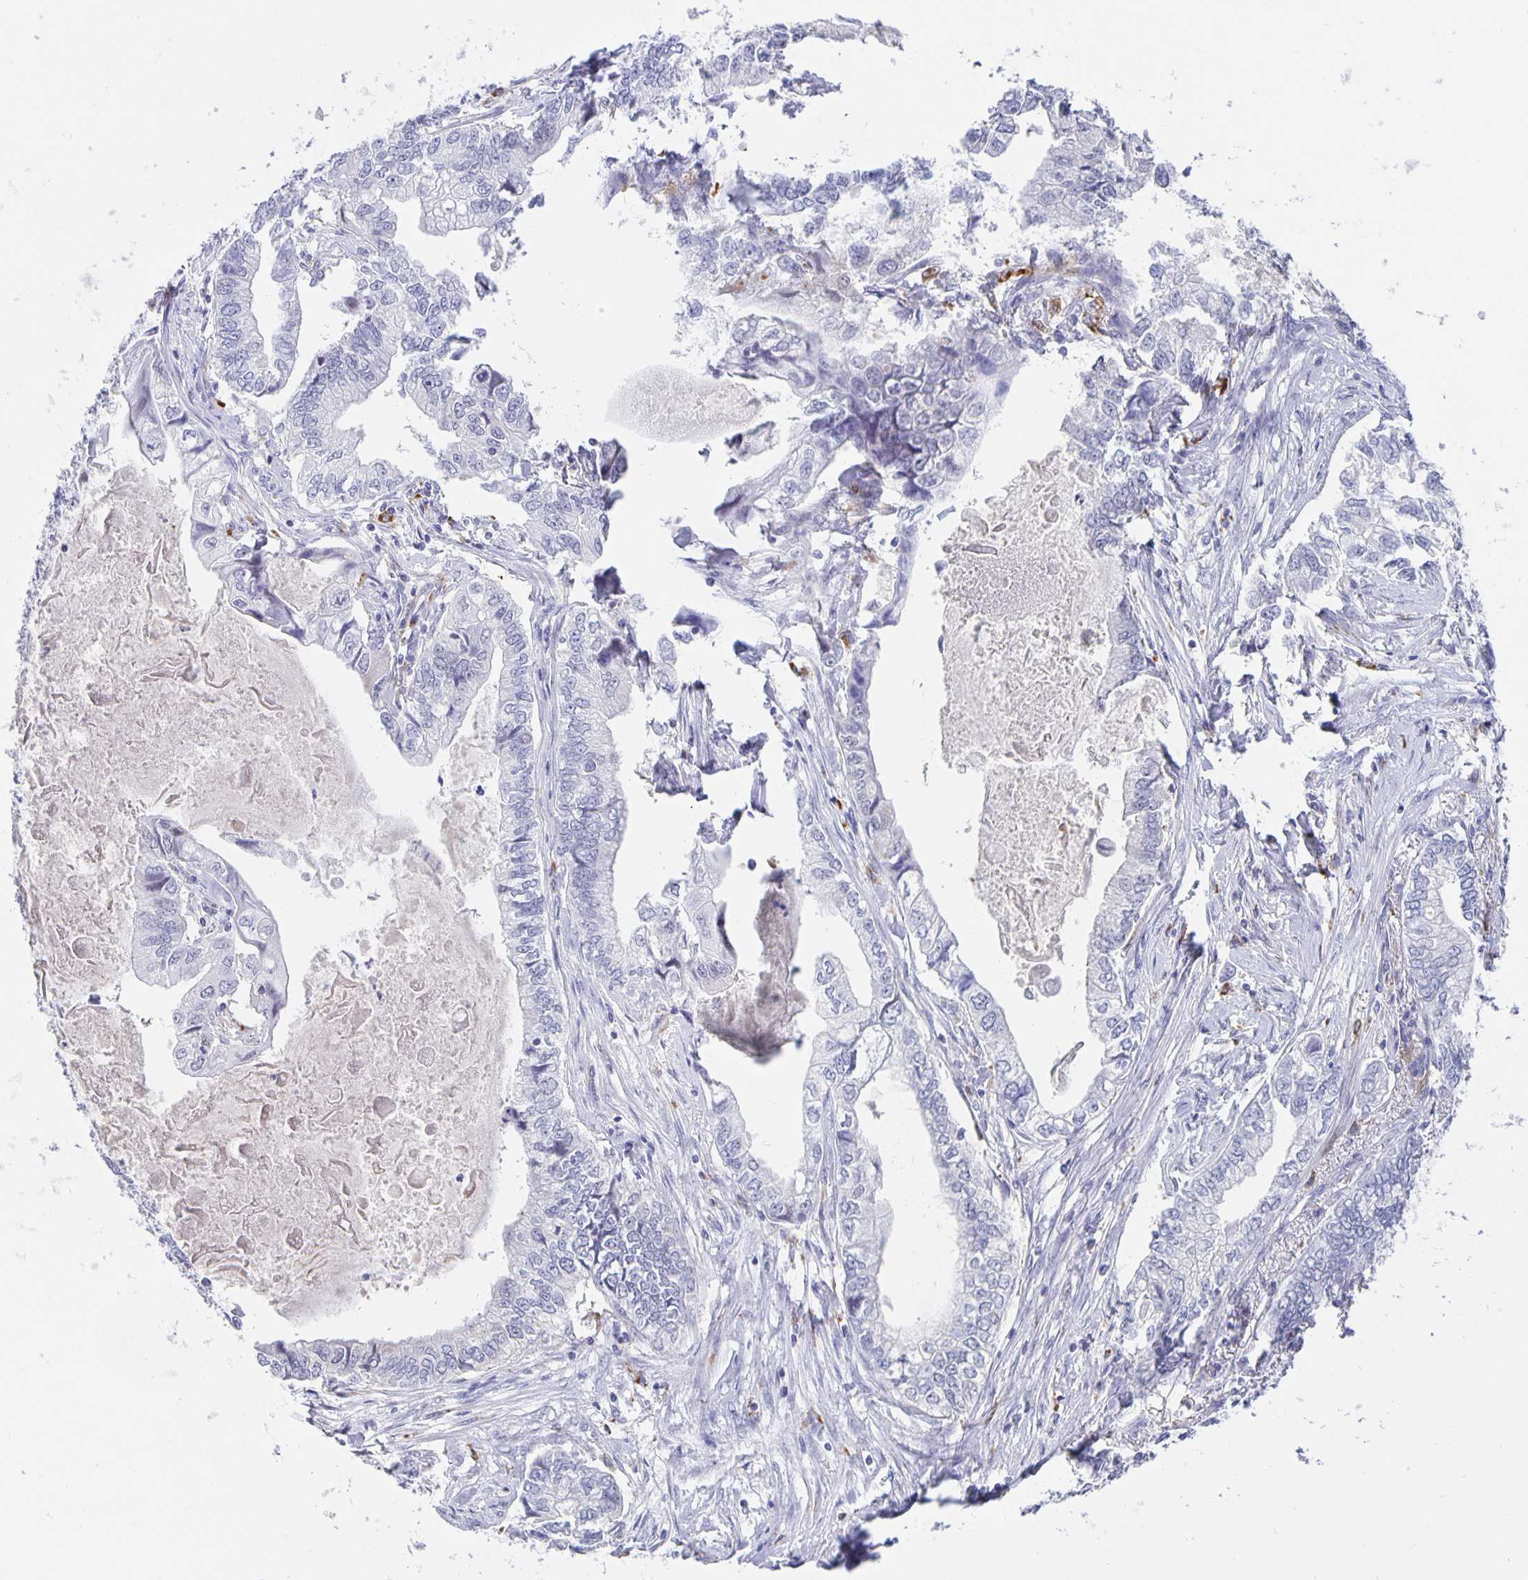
{"staining": {"intensity": "negative", "quantity": "none", "location": "none"}, "tissue": "stomach cancer", "cell_type": "Tumor cells", "image_type": "cancer", "snomed": [{"axis": "morphology", "description": "Adenocarcinoma, NOS"}, {"axis": "topography", "description": "Pancreas"}, {"axis": "topography", "description": "Stomach, upper"}], "caption": "A high-resolution histopathology image shows IHC staining of adenocarcinoma (stomach), which shows no significant staining in tumor cells. (DAB (3,3'-diaminobenzidine) IHC with hematoxylin counter stain).", "gene": "LIPA", "patient": {"sex": "male", "age": 77}}